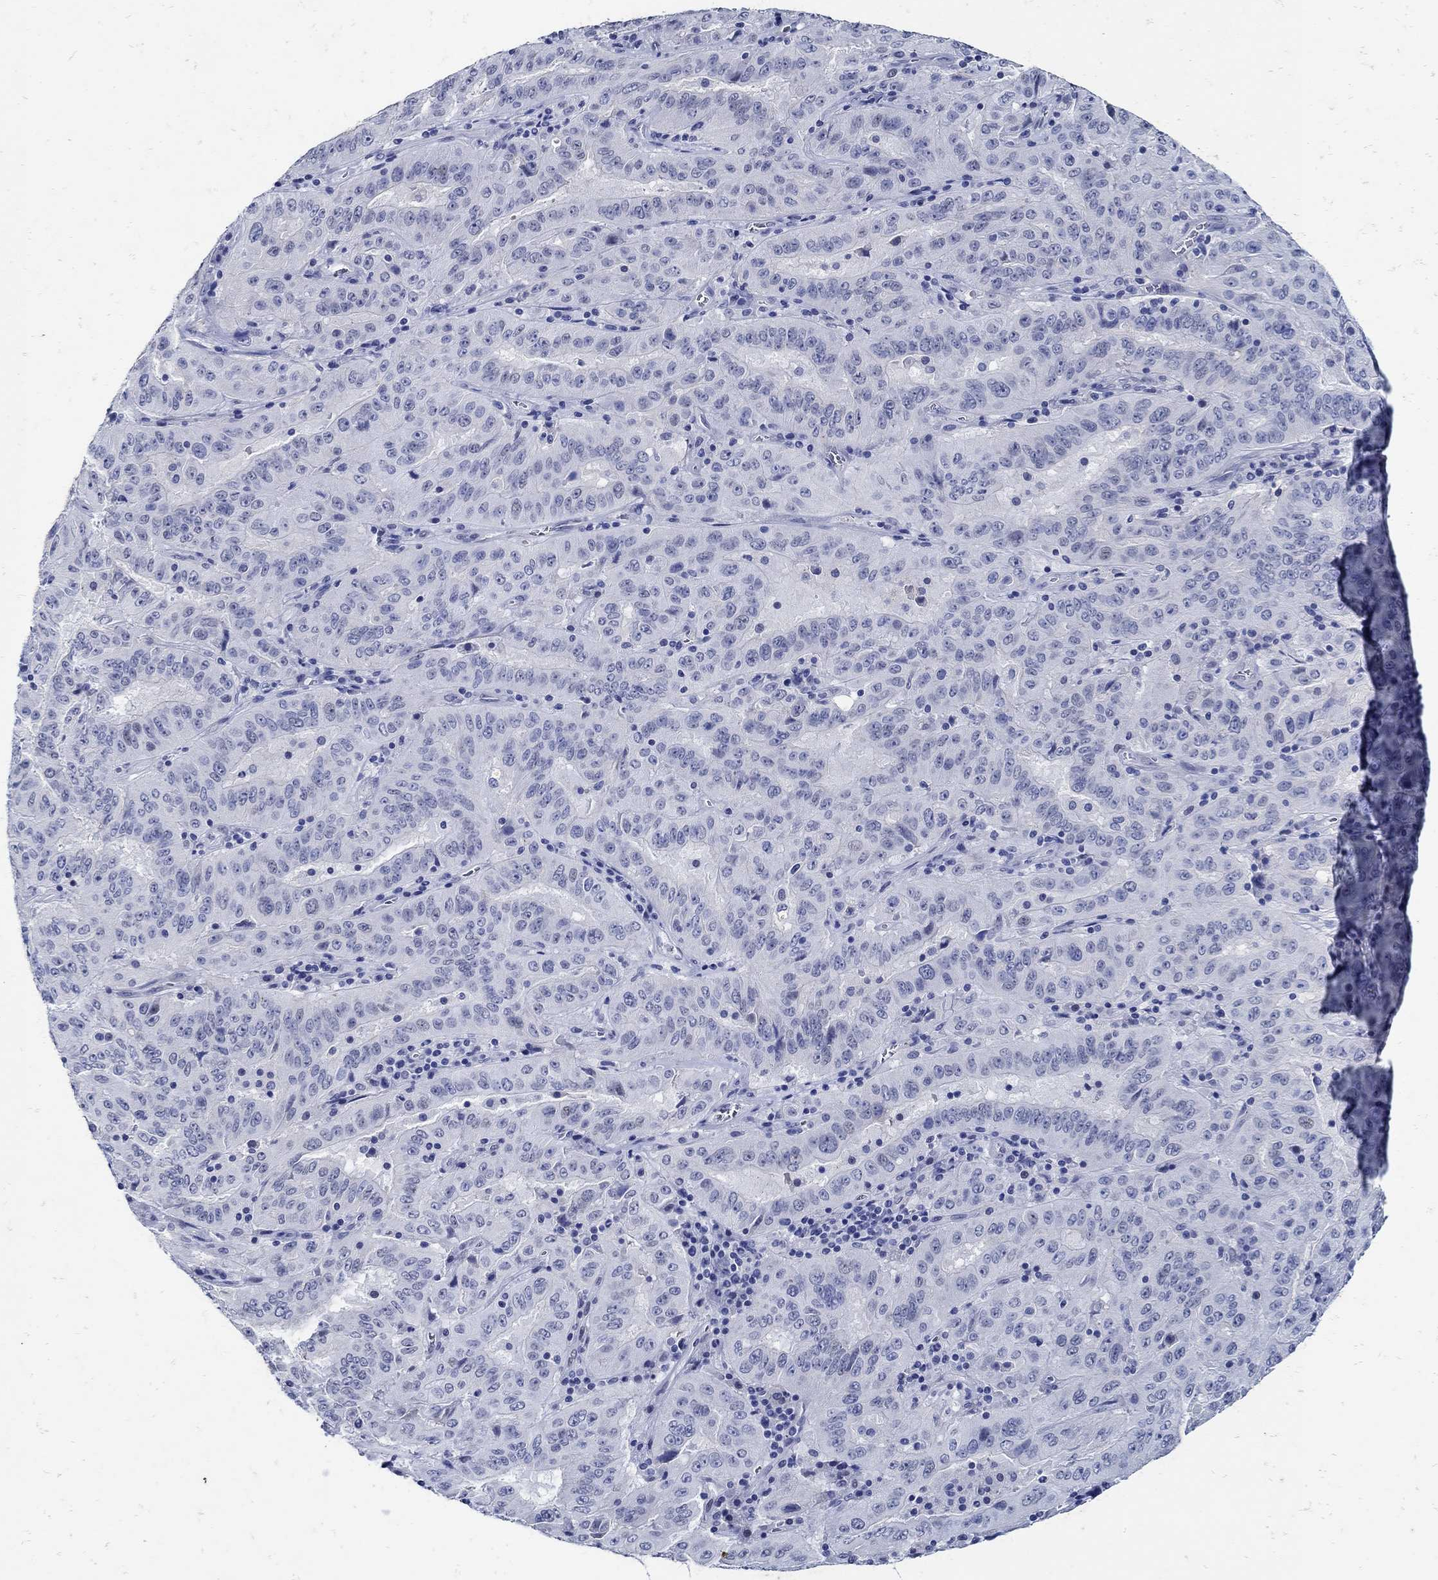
{"staining": {"intensity": "negative", "quantity": "none", "location": "none"}, "tissue": "pancreatic cancer", "cell_type": "Tumor cells", "image_type": "cancer", "snomed": [{"axis": "morphology", "description": "Adenocarcinoma, NOS"}, {"axis": "topography", "description": "Pancreas"}], "caption": "Immunohistochemical staining of pancreatic adenocarcinoma reveals no significant positivity in tumor cells.", "gene": "NOS1", "patient": {"sex": "male", "age": 63}}